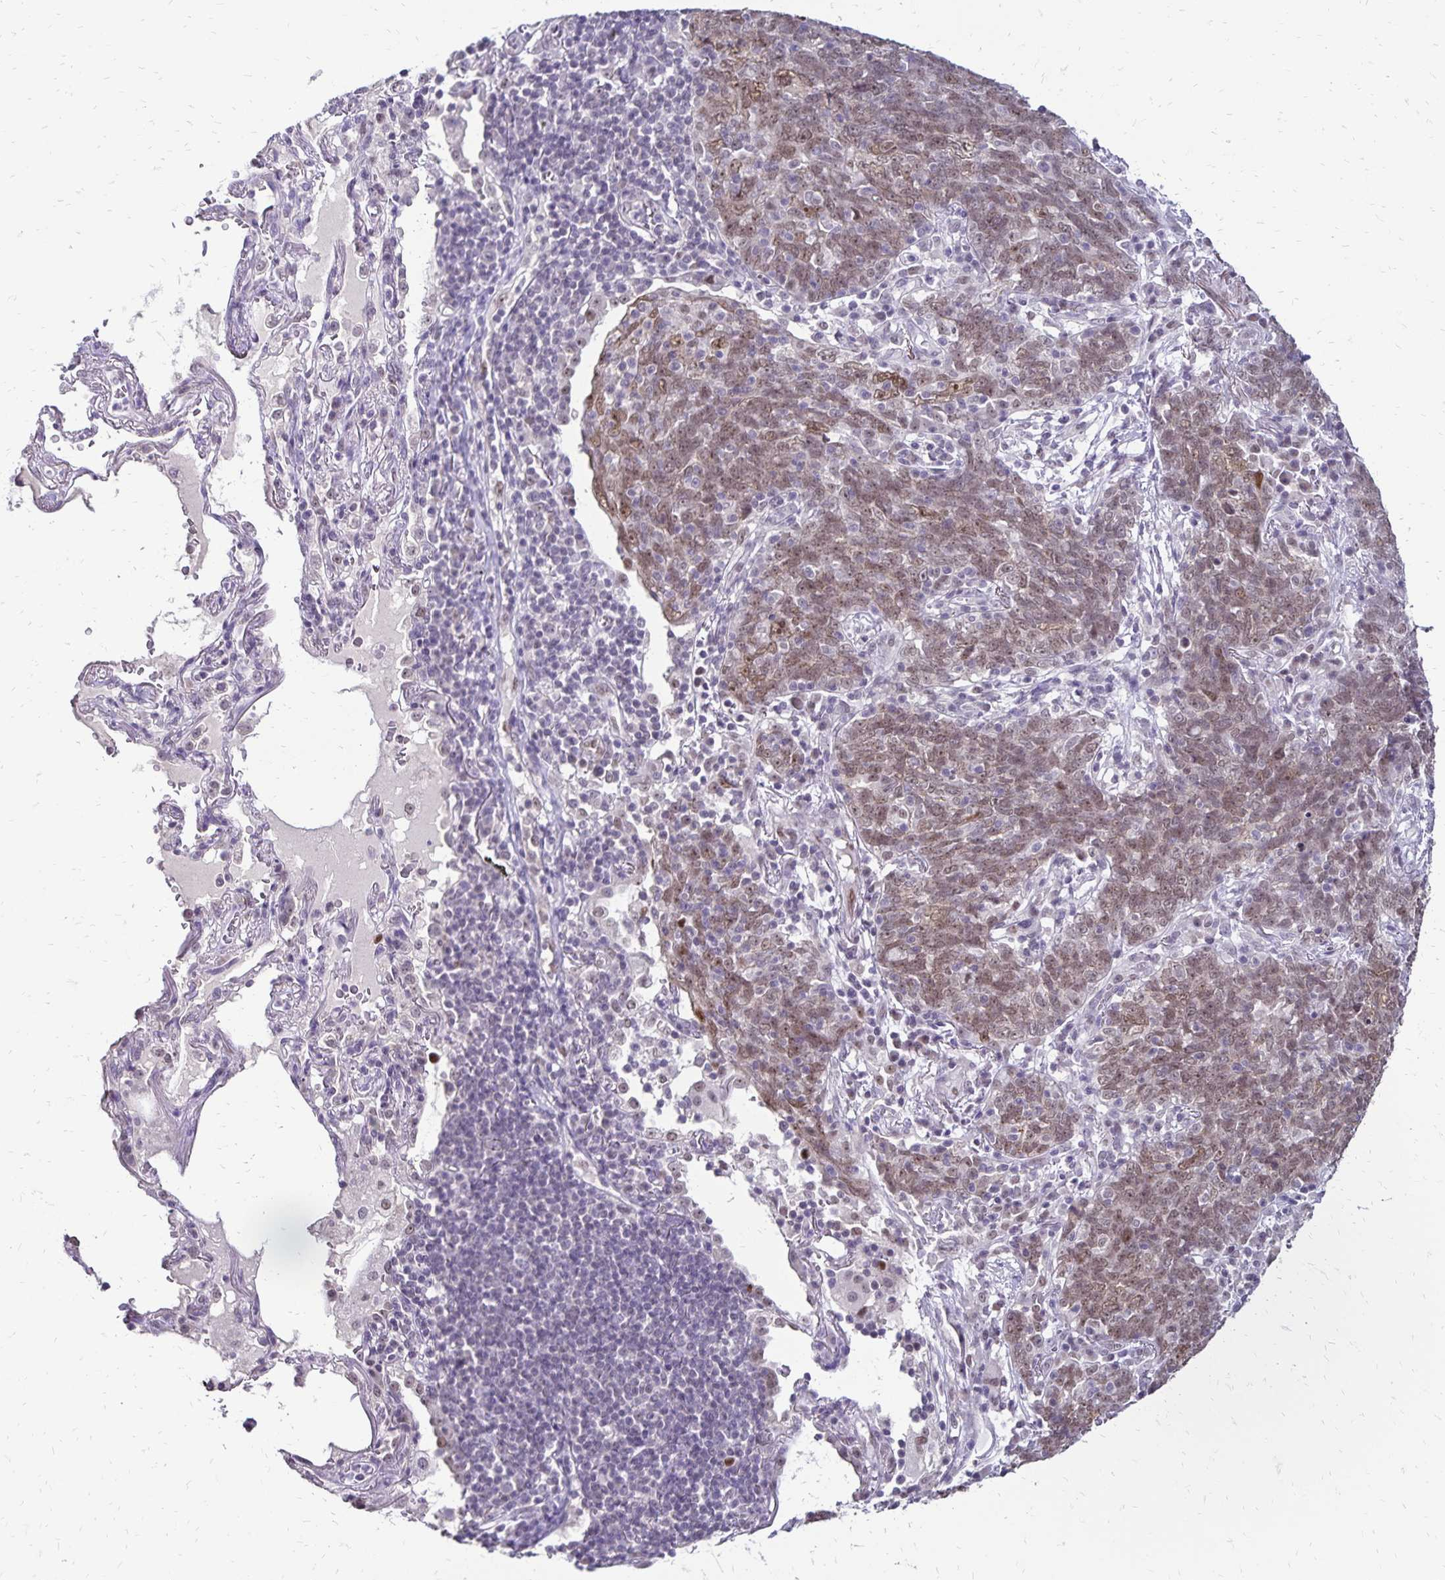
{"staining": {"intensity": "weak", "quantity": ">75%", "location": "nuclear"}, "tissue": "lung cancer", "cell_type": "Tumor cells", "image_type": "cancer", "snomed": [{"axis": "morphology", "description": "Squamous cell carcinoma, NOS"}, {"axis": "topography", "description": "Lung"}], "caption": "Lung squamous cell carcinoma stained with a brown dye demonstrates weak nuclear positive positivity in about >75% of tumor cells.", "gene": "POLB", "patient": {"sex": "female", "age": 72}}